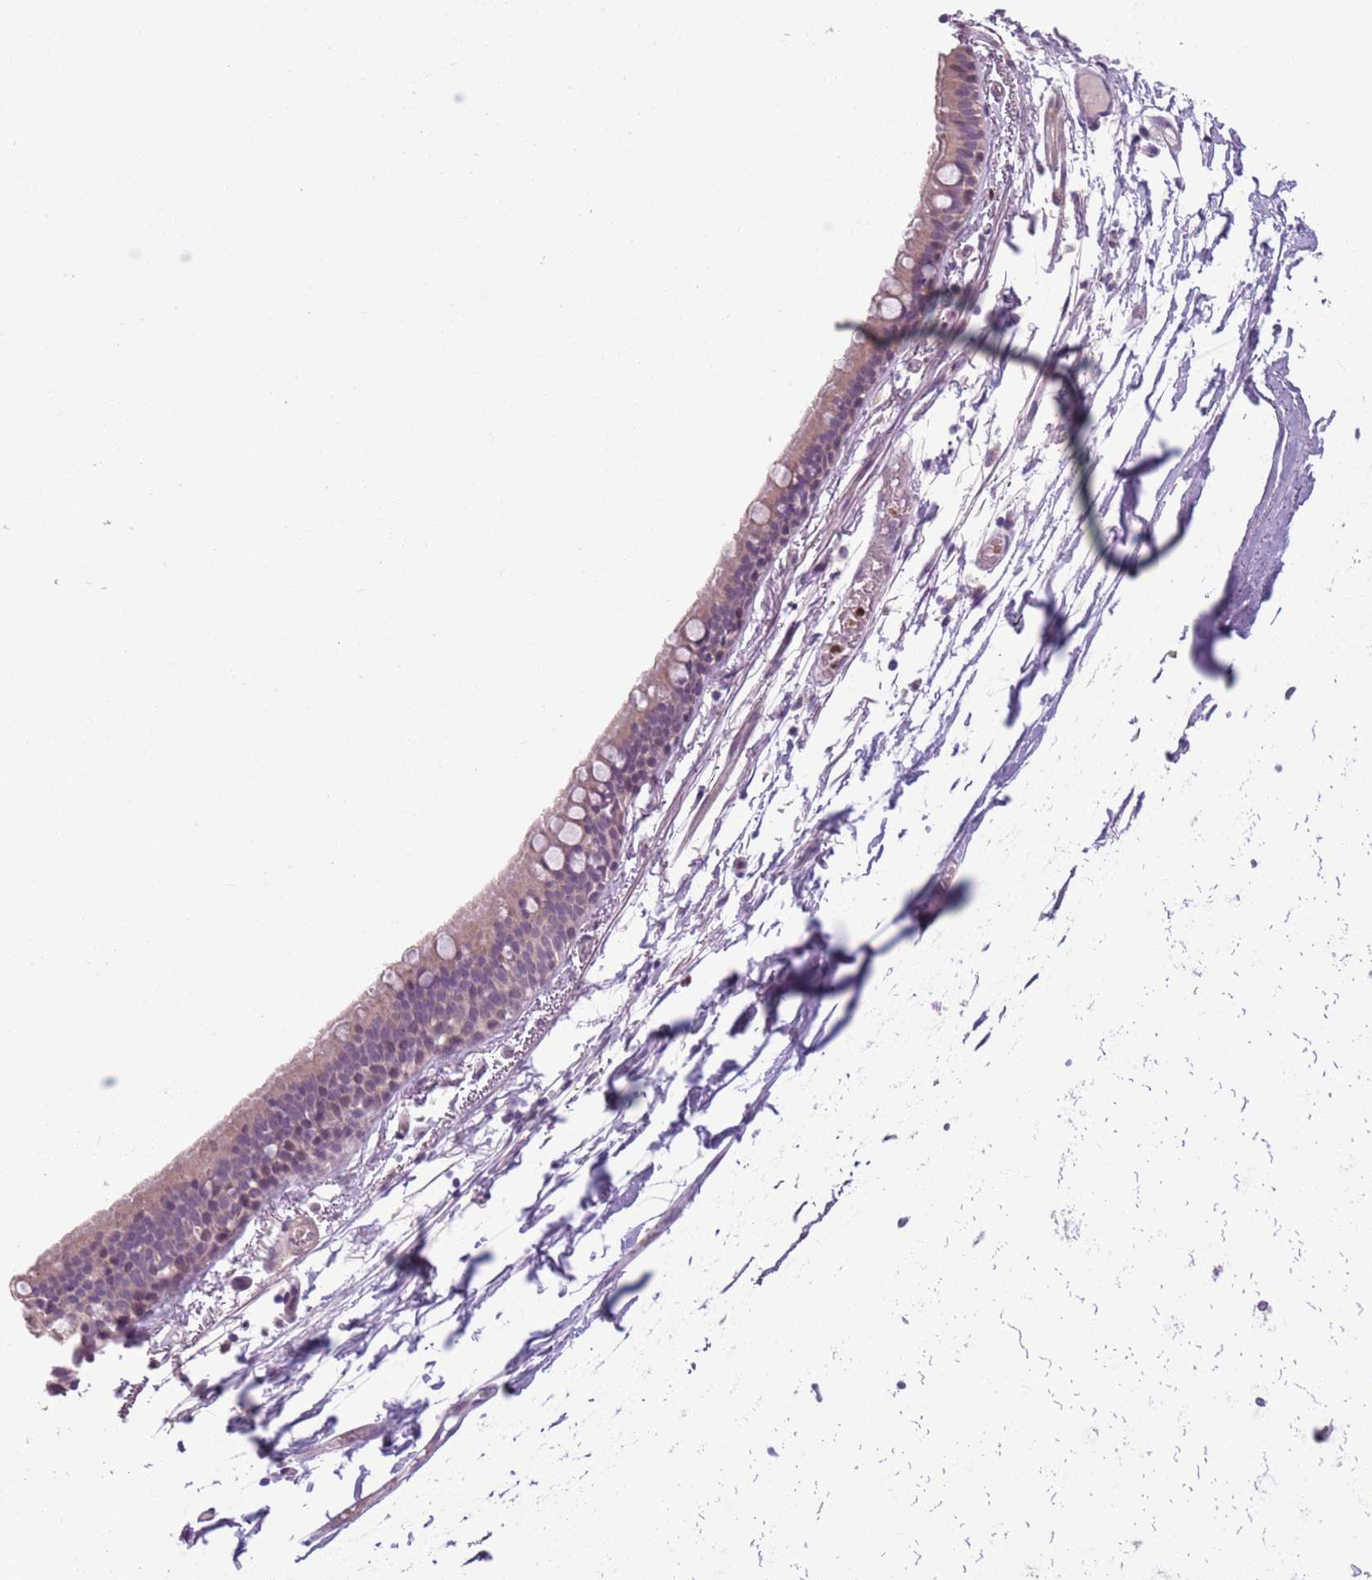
{"staining": {"intensity": "weak", "quantity": "25%-75%", "location": "cytoplasmic/membranous"}, "tissue": "bronchus", "cell_type": "Respiratory epithelial cells", "image_type": "normal", "snomed": [{"axis": "morphology", "description": "Normal tissue, NOS"}, {"axis": "topography", "description": "Cartilage tissue"}], "caption": "The histopathology image demonstrates staining of unremarkable bronchus, revealing weak cytoplasmic/membranous protein expression (brown color) within respiratory epithelial cells. (DAB (3,3'-diaminobenzidine) IHC with brightfield microscopy, high magnification).", "gene": "ADCY7", "patient": {"sex": "male", "age": 63}}